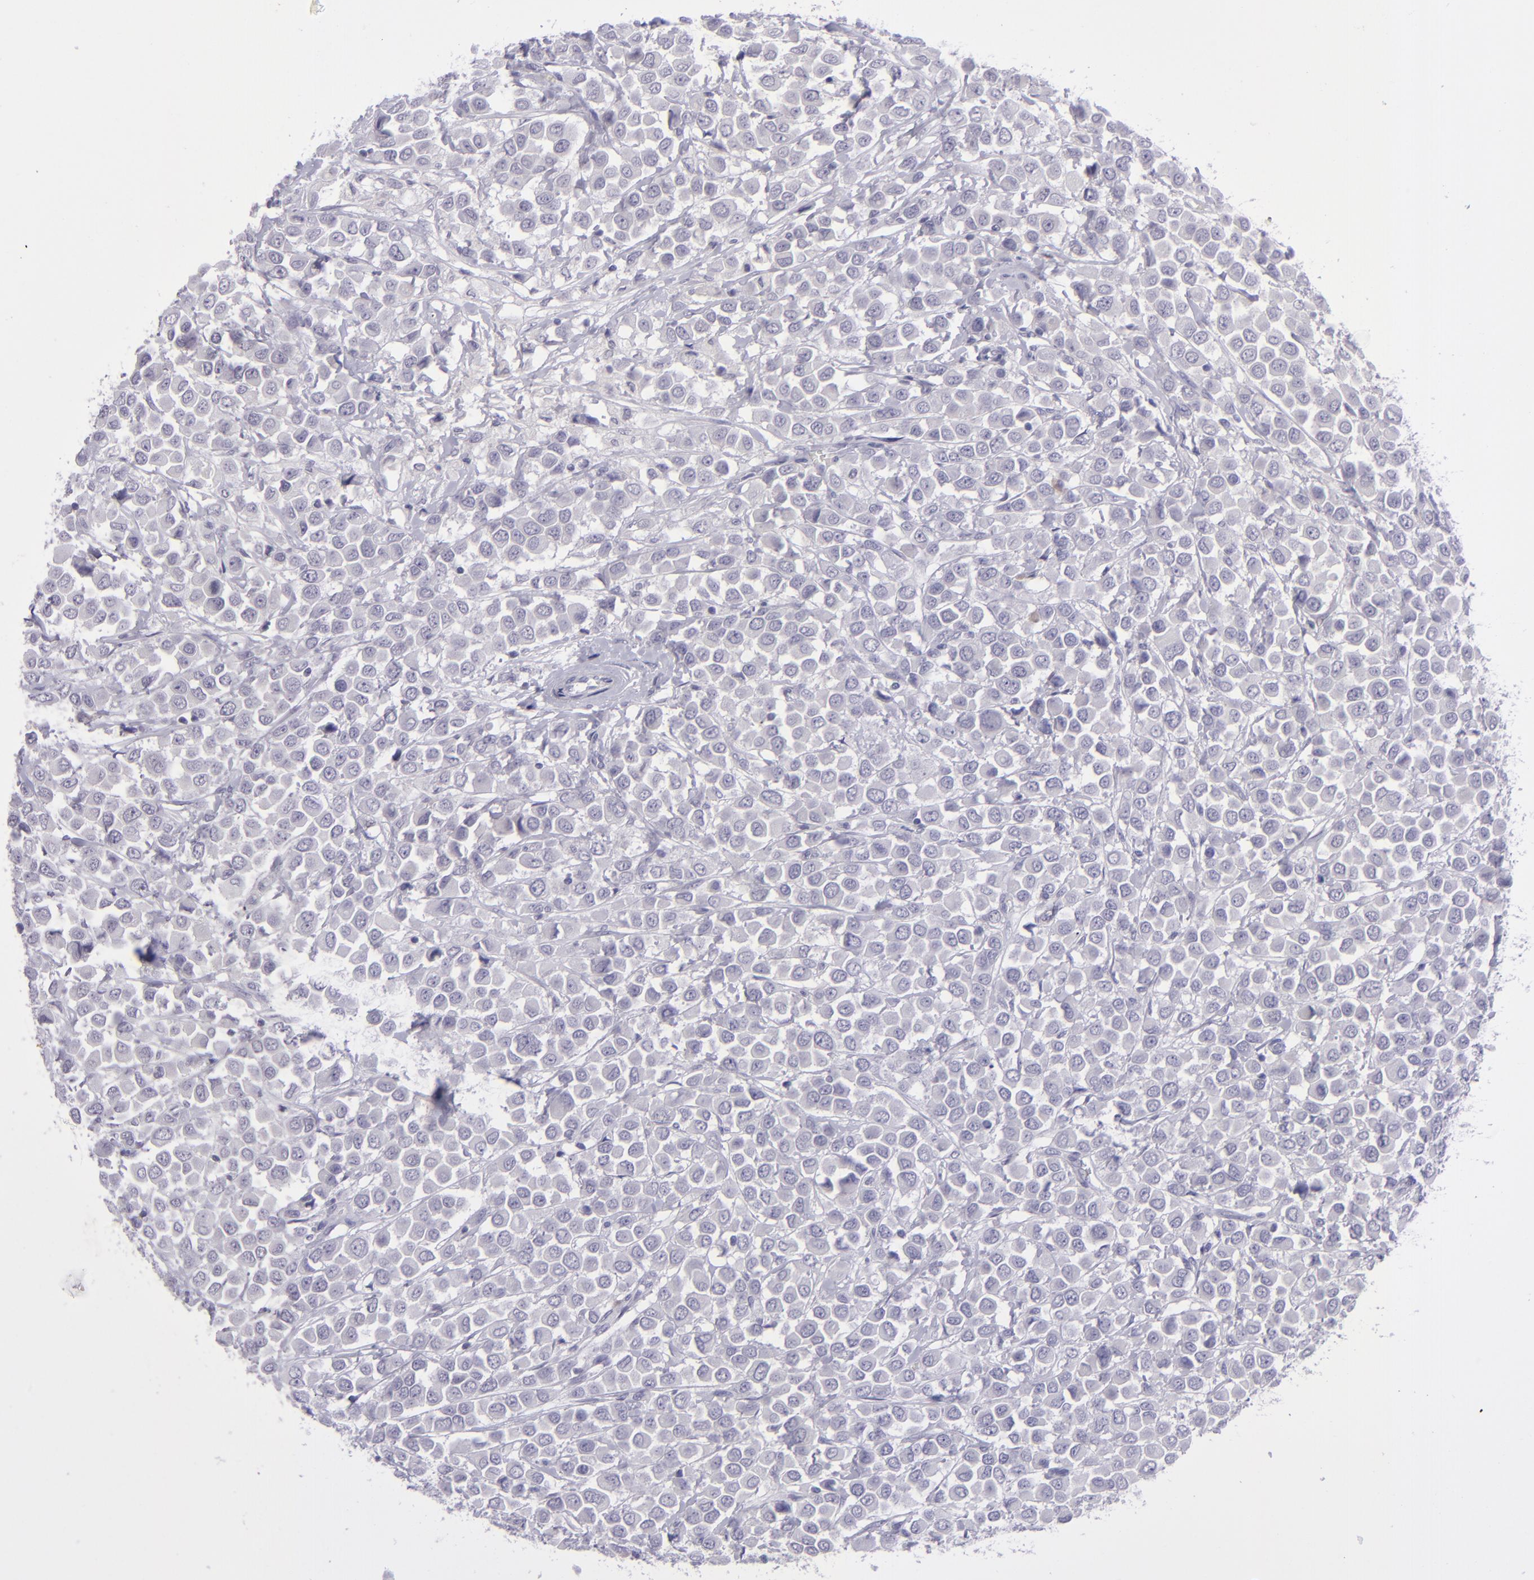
{"staining": {"intensity": "negative", "quantity": "none", "location": "none"}, "tissue": "breast cancer", "cell_type": "Tumor cells", "image_type": "cancer", "snomed": [{"axis": "morphology", "description": "Duct carcinoma"}, {"axis": "topography", "description": "Breast"}], "caption": "This histopathology image is of invasive ductal carcinoma (breast) stained with immunohistochemistry to label a protein in brown with the nuclei are counter-stained blue. There is no staining in tumor cells.", "gene": "POU2F2", "patient": {"sex": "female", "age": 61}}